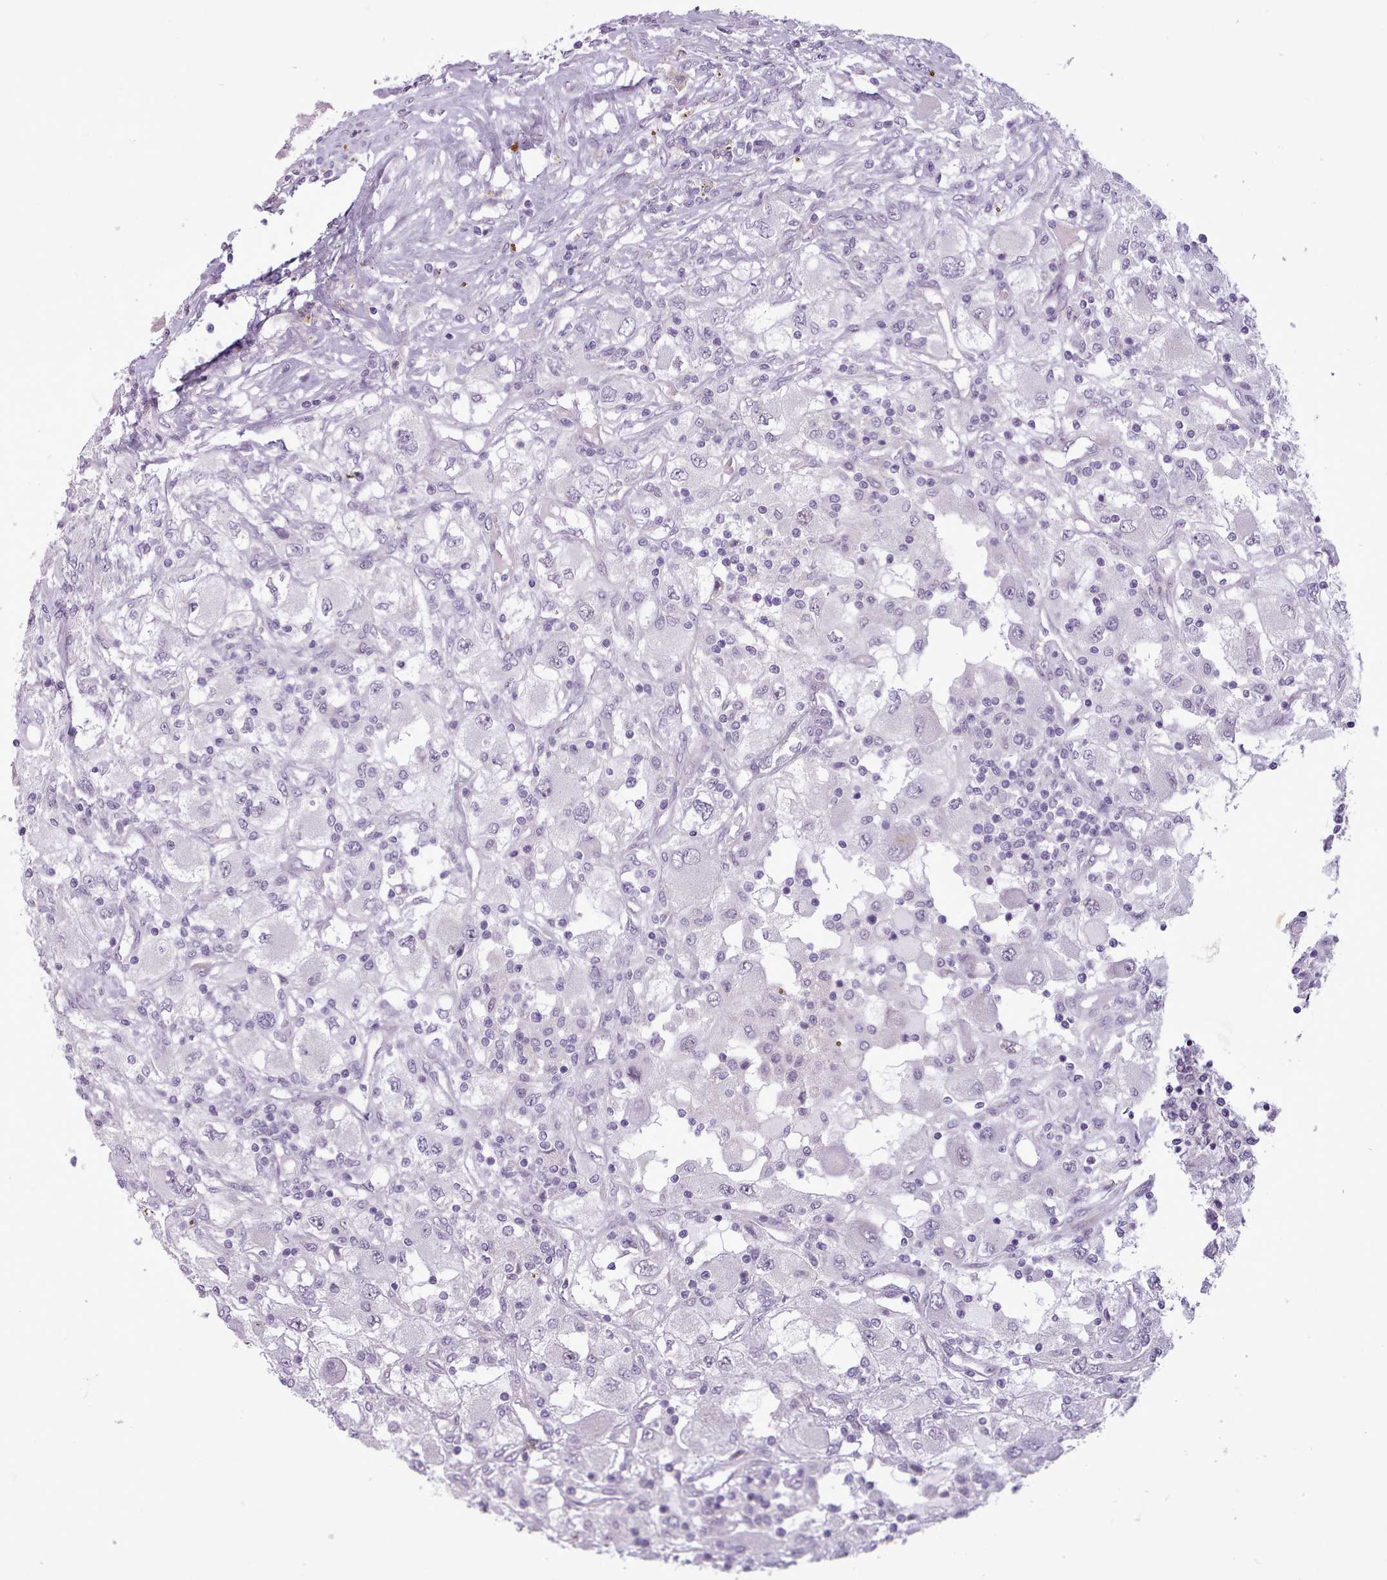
{"staining": {"intensity": "negative", "quantity": "none", "location": "none"}, "tissue": "renal cancer", "cell_type": "Tumor cells", "image_type": "cancer", "snomed": [{"axis": "morphology", "description": "Adenocarcinoma, NOS"}, {"axis": "topography", "description": "Kidney"}], "caption": "Image shows no significant protein positivity in tumor cells of adenocarcinoma (renal).", "gene": "SLURP1", "patient": {"sex": "female", "age": 67}}